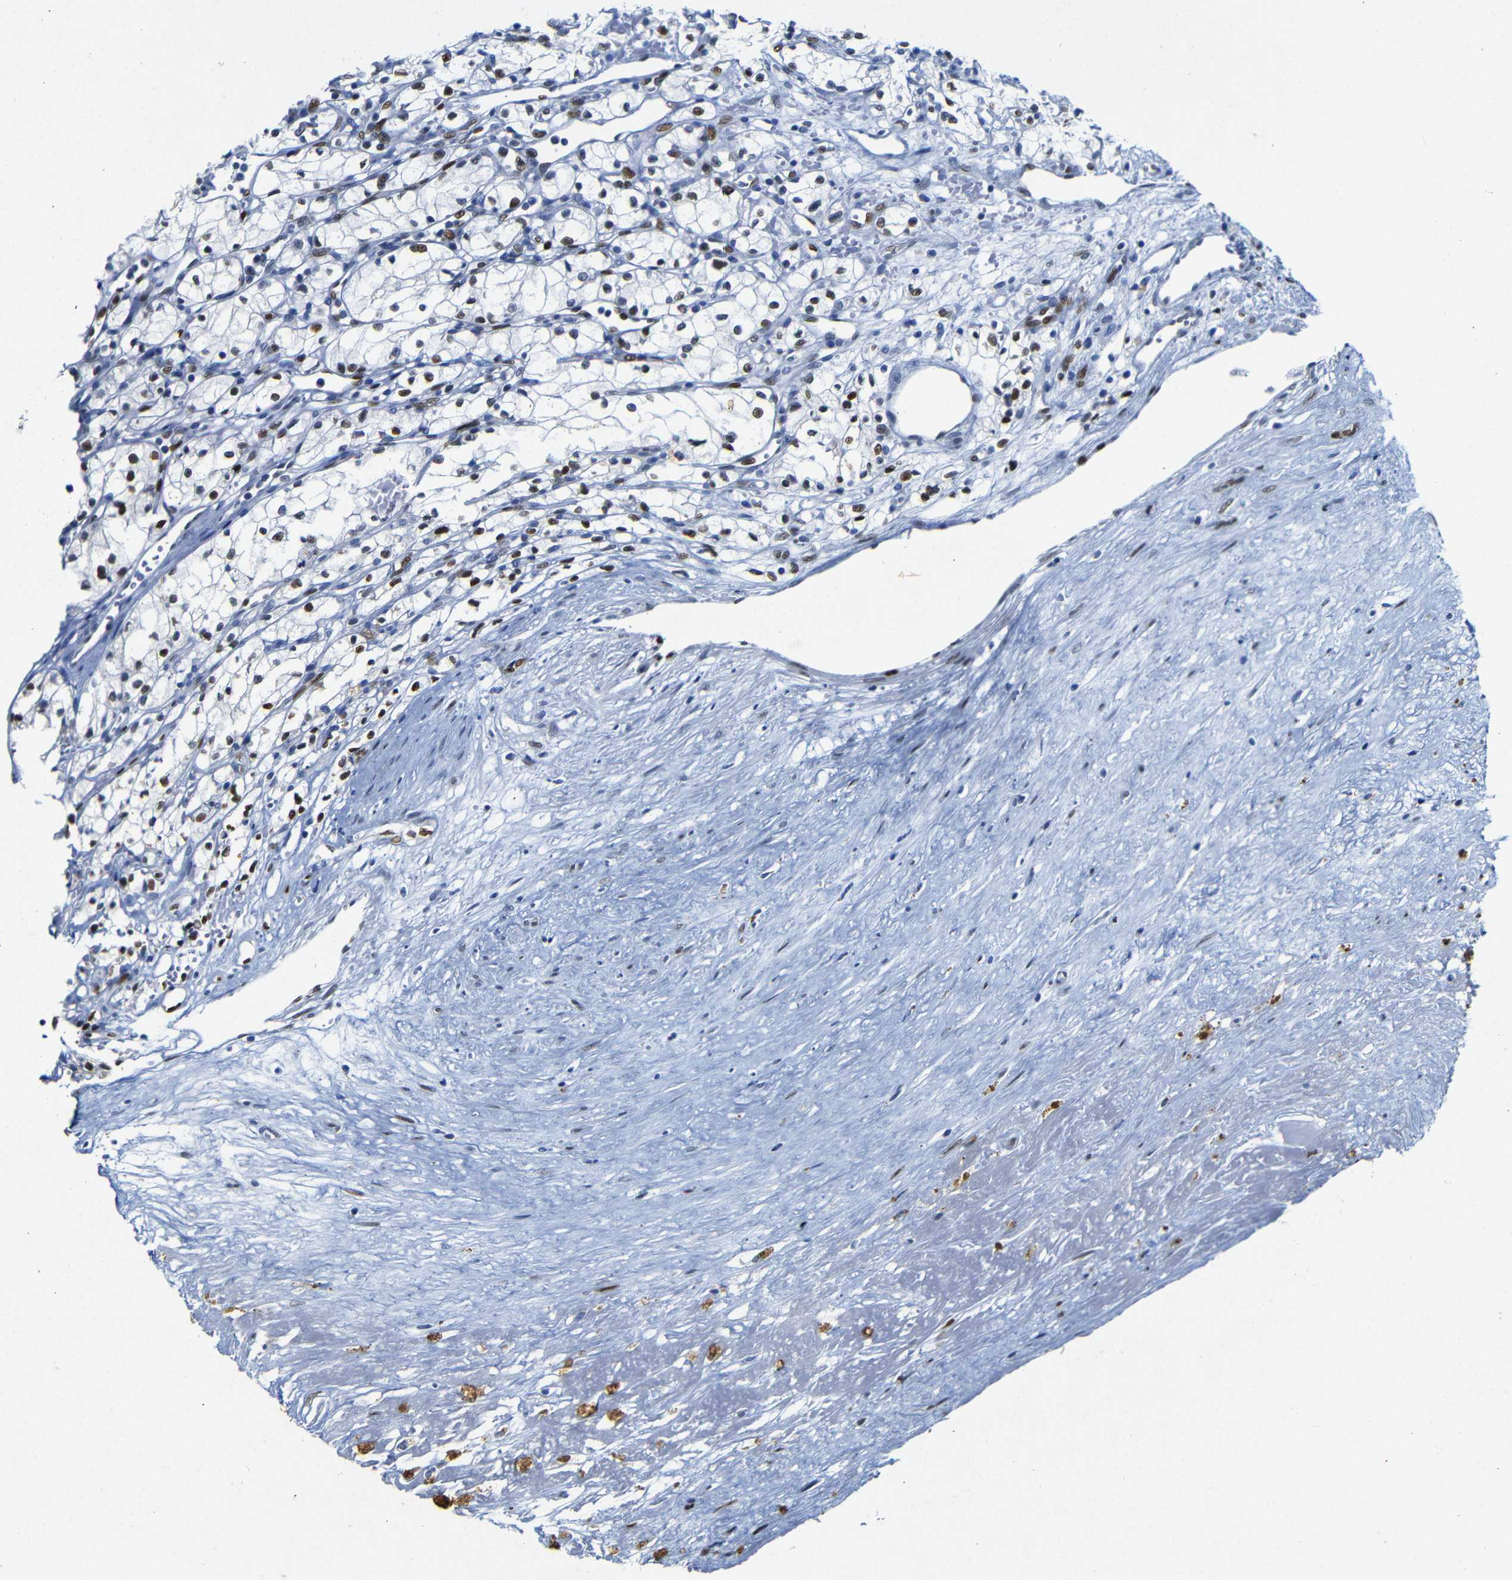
{"staining": {"intensity": "strong", "quantity": "25%-75%", "location": "nuclear"}, "tissue": "renal cancer", "cell_type": "Tumor cells", "image_type": "cancer", "snomed": [{"axis": "morphology", "description": "Normal tissue, NOS"}, {"axis": "morphology", "description": "Adenocarcinoma, NOS"}, {"axis": "topography", "description": "Kidney"}], "caption": "Renal adenocarcinoma stained with a protein marker reveals strong staining in tumor cells.", "gene": "FOSL2", "patient": {"sex": "male", "age": 59}}